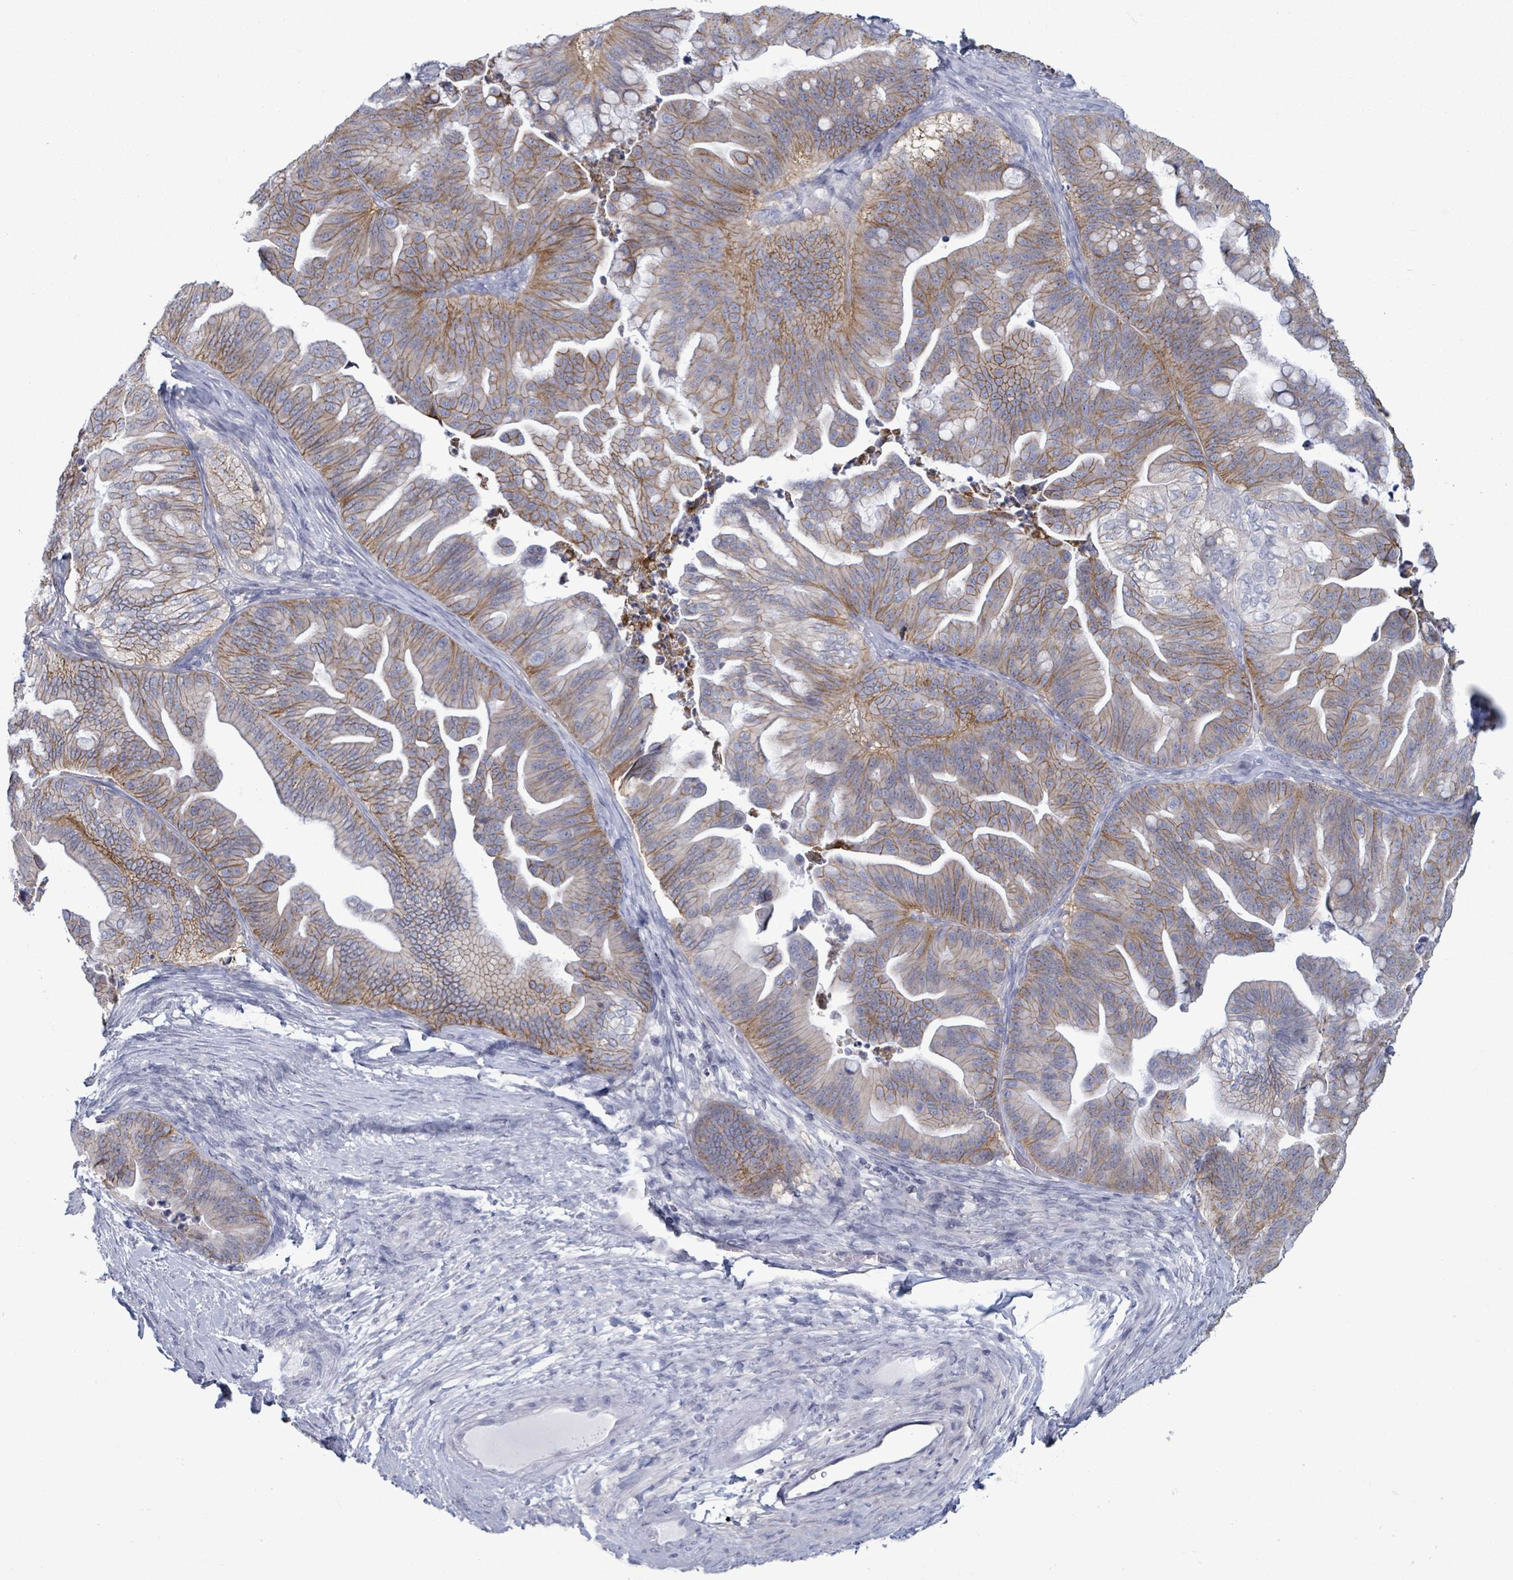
{"staining": {"intensity": "moderate", "quantity": ">75%", "location": "cytoplasmic/membranous"}, "tissue": "ovarian cancer", "cell_type": "Tumor cells", "image_type": "cancer", "snomed": [{"axis": "morphology", "description": "Cystadenocarcinoma, mucinous, NOS"}, {"axis": "topography", "description": "Ovary"}], "caption": "Human ovarian cancer (mucinous cystadenocarcinoma) stained with a brown dye reveals moderate cytoplasmic/membranous positive expression in approximately >75% of tumor cells.", "gene": "BSG", "patient": {"sex": "female", "age": 67}}